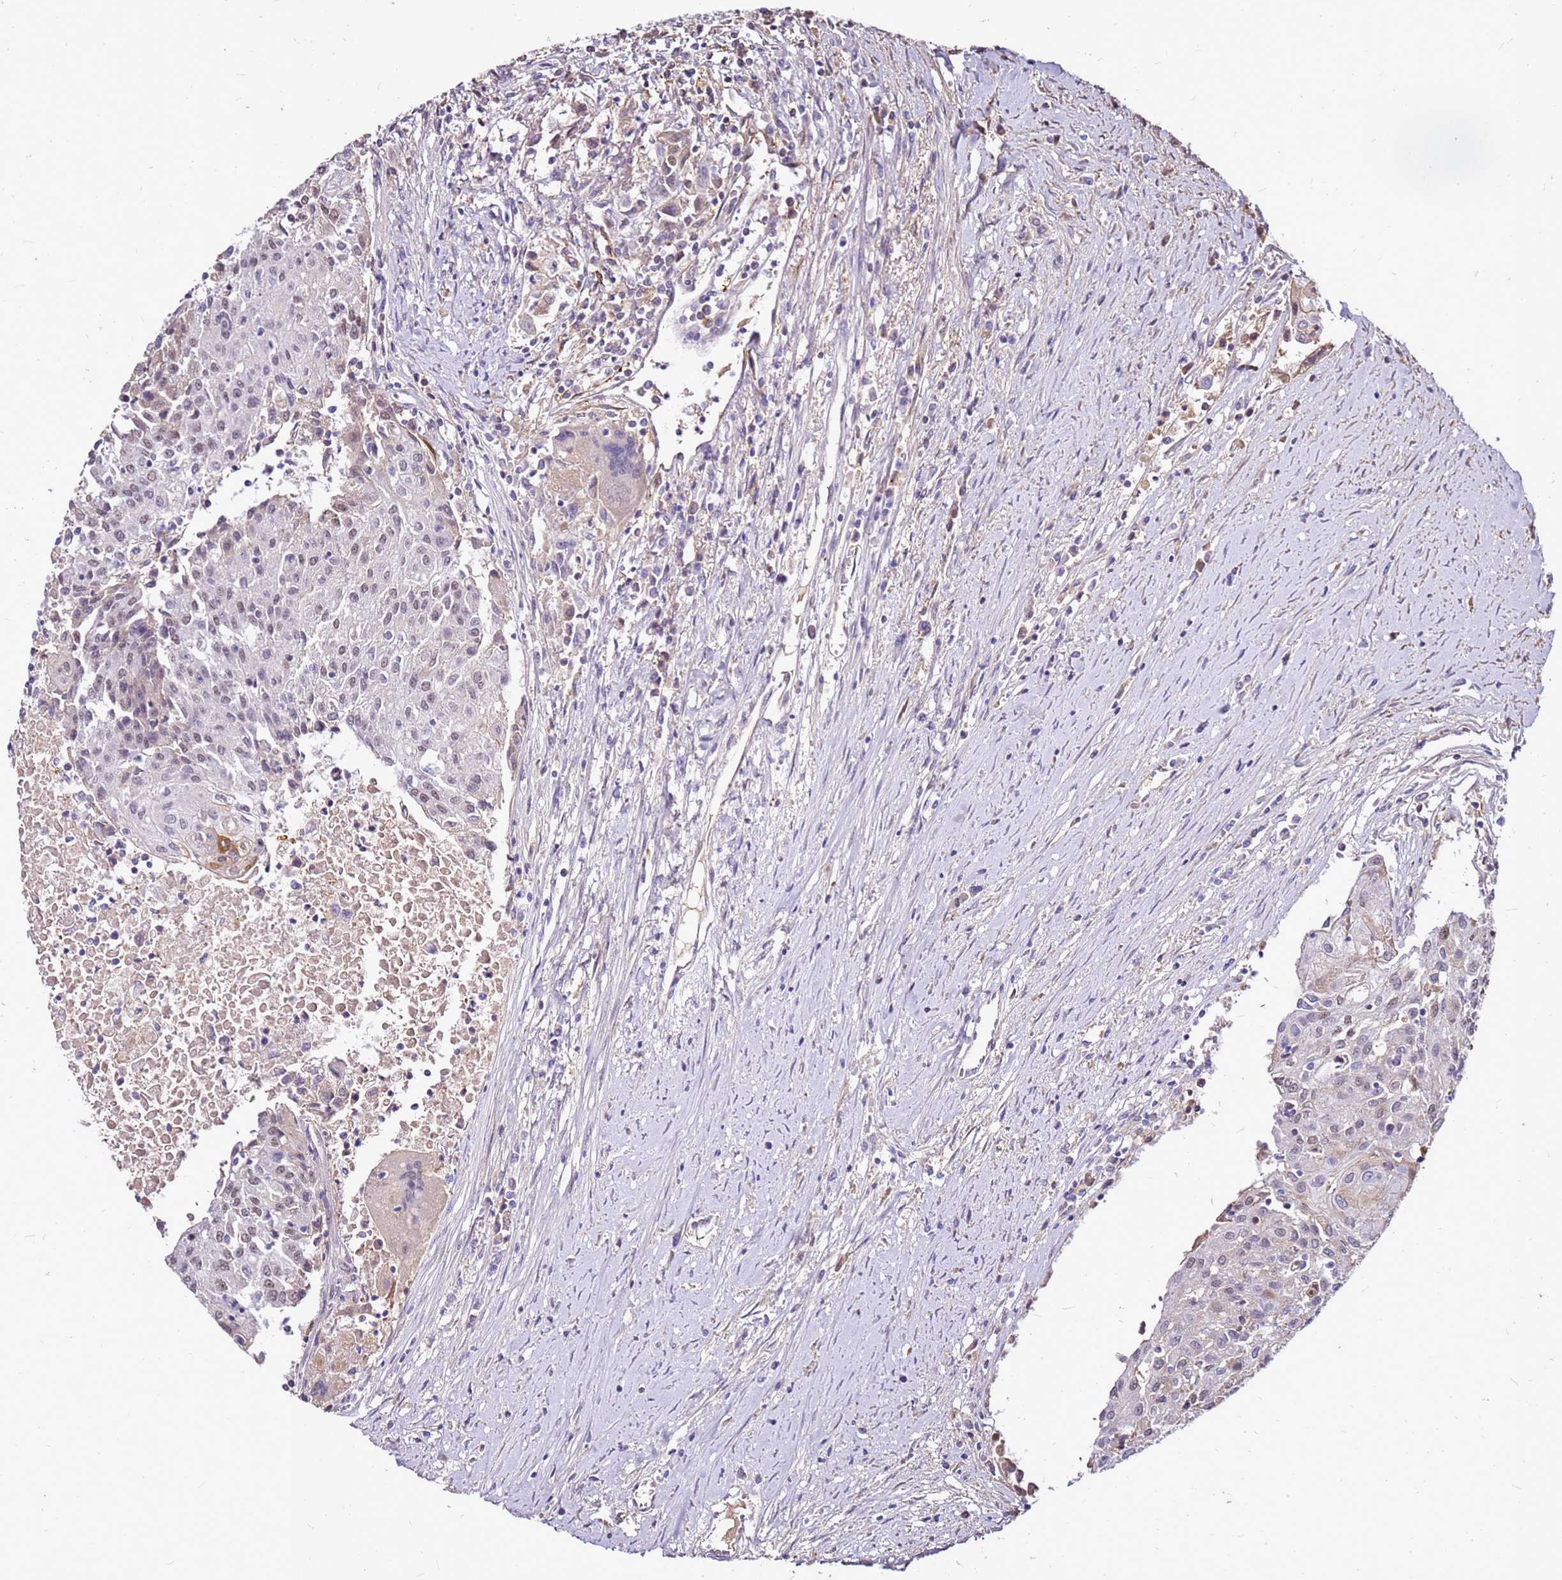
{"staining": {"intensity": "weak", "quantity": "<25%", "location": "nuclear"}, "tissue": "urothelial cancer", "cell_type": "Tumor cells", "image_type": "cancer", "snomed": [{"axis": "morphology", "description": "Urothelial carcinoma, High grade"}, {"axis": "topography", "description": "Urinary bladder"}], "caption": "Immunohistochemistry of urothelial carcinoma (high-grade) demonstrates no staining in tumor cells.", "gene": "ALDH1A3", "patient": {"sex": "female", "age": 85}}